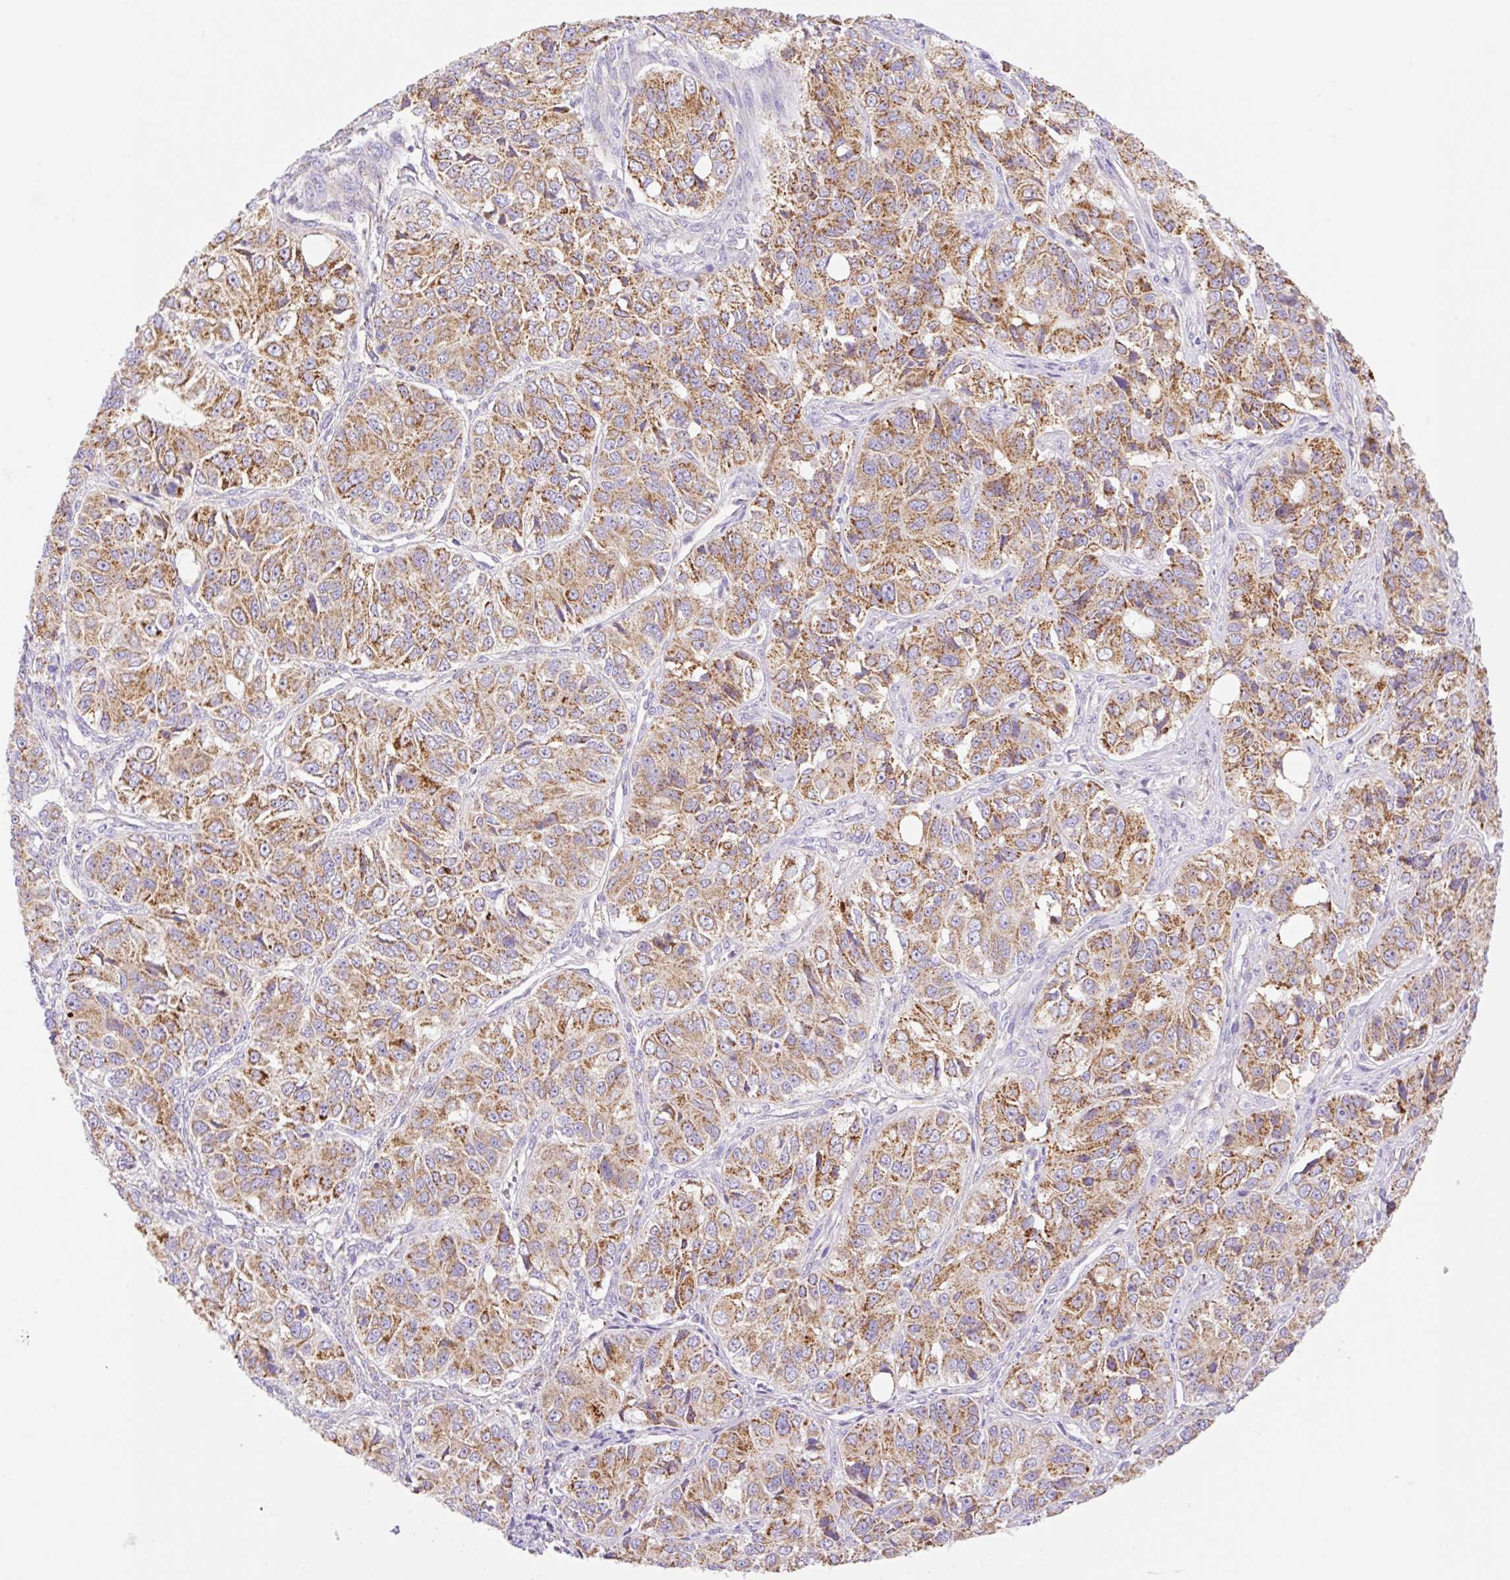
{"staining": {"intensity": "moderate", "quantity": ">75%", "location": "cytoplasmic/membranous"}, "tissue": "ovarian cancer", "cell_type": "Tumor cells", "image_type": "cancer", "snomed": [{"axis": "morphology", "description": "Carcinoma, endometroid"}, {"axis": "topography", "description": "Ovary"}], "caption": "Protein expression by immunohistochemistry (IHC) demonstrates moderate cytoplasmic/membranous staining in approximately >75% of tumor cells in ovarian cancer.", "gene": "ETNK2", "patient": {"sex": "female", "age": 51}}